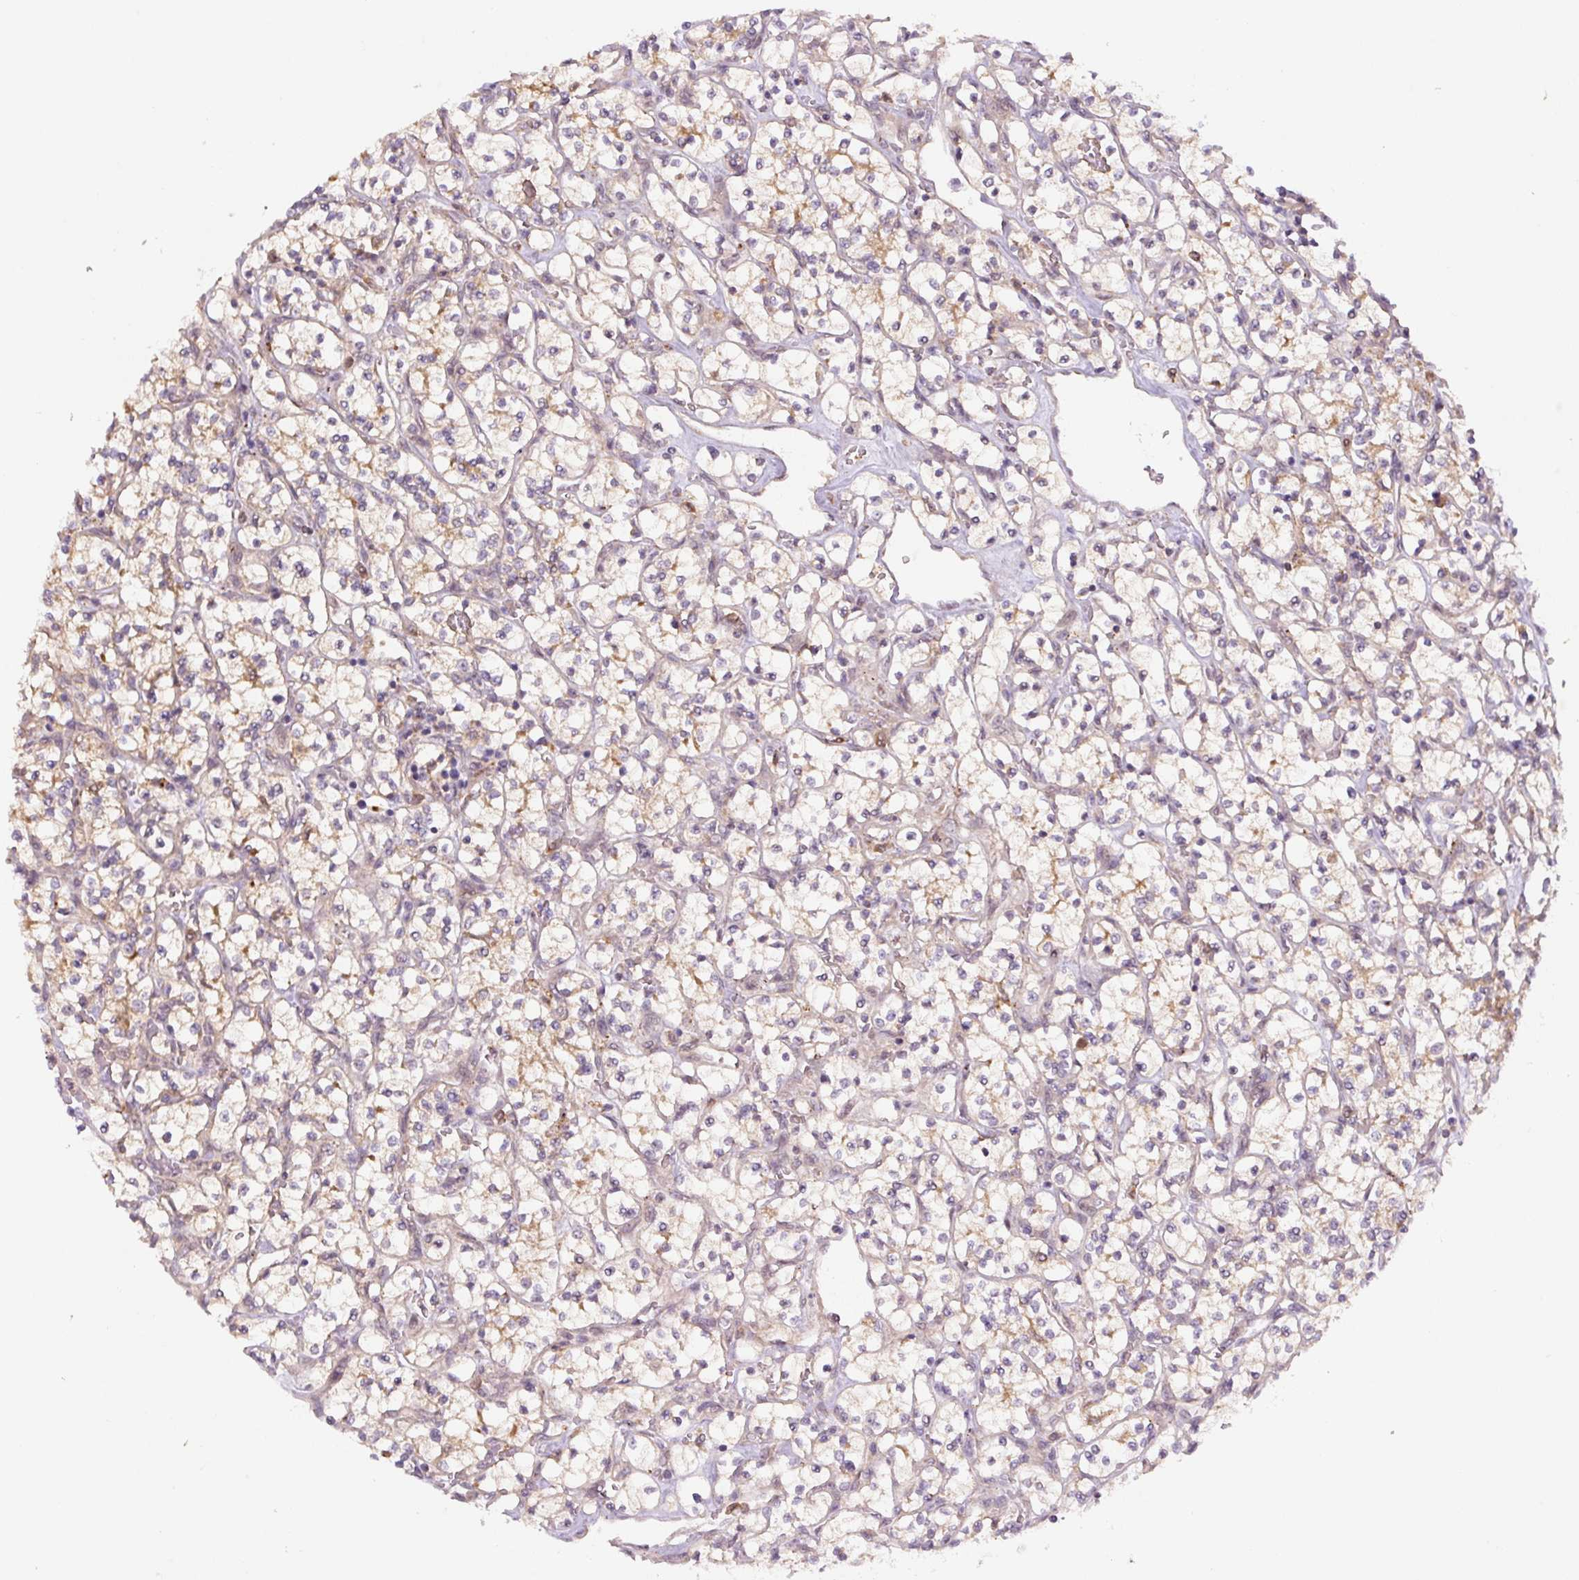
{"staining": {"intensity": "moderate", "quantity": "<25%", "location": "cytoplasmic/membranous"}, "tissue": "renal cancer", "cell_type": "Tumor cells", "image_type": "cancer", "snomed": [{"axis": "morphology", "description": "Adenocarcinoma, NOS"}, {"axis": "topography", "description": "Kidney"}], "caption": "Human adenocarcinoma (renal) stained with a protein marker displays moderate staining in tumor cells.", "gene": "ZSWIM7", "patient": {"sex": "female", "age": 64}}